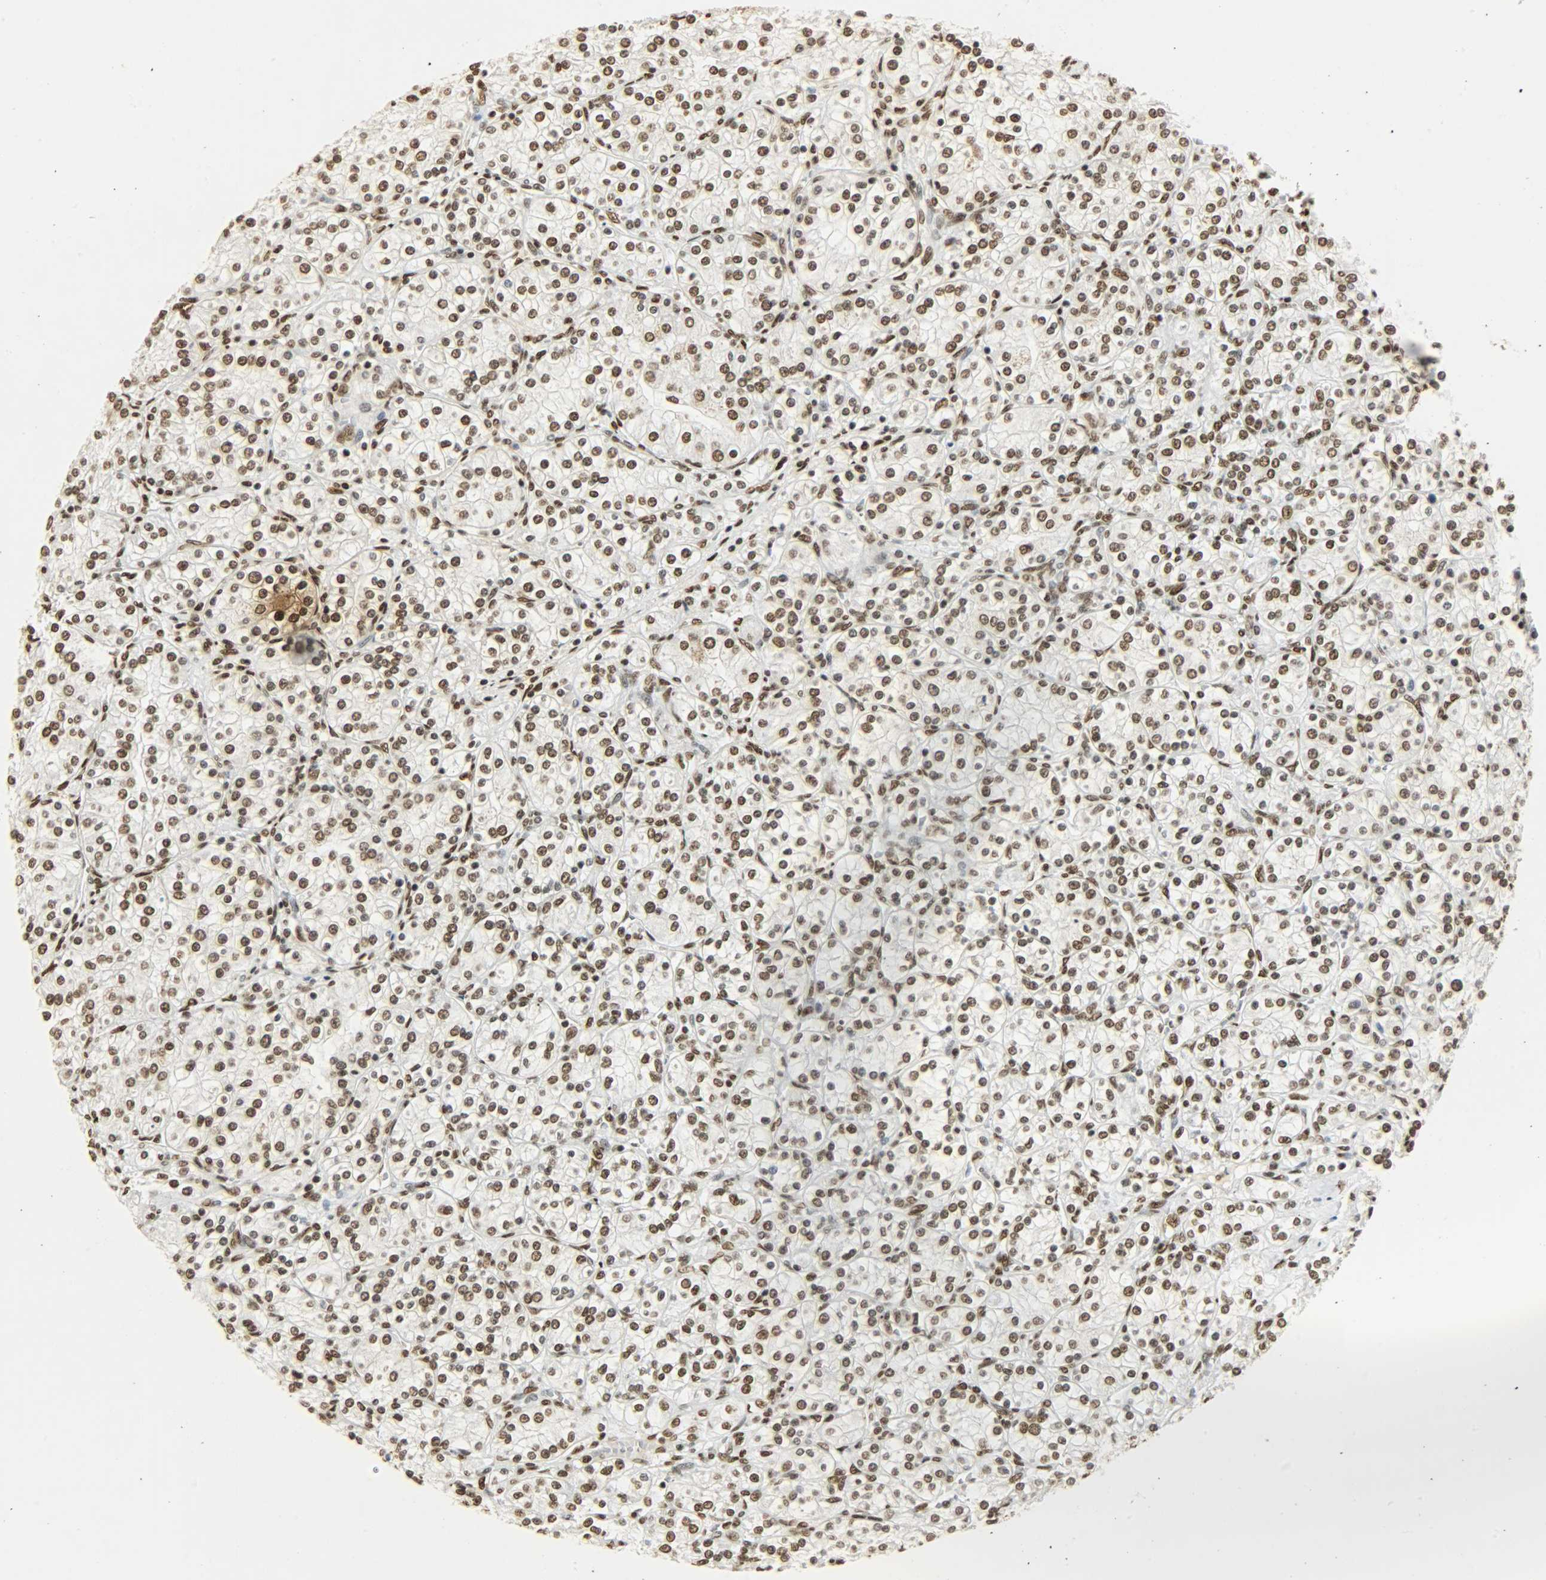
{"staining": {"intensity": "strong", "quantity": ">75%", "location": "nuclear"}, "tissue": "renal cancer", "cell_type": "Tumor cells", "image_type": "cancer", "snomed": [{"axis": "morphology", "description": "Adenocarcinoma, NOS"}, {"axis": "topography", "description": "Kidney"}], "caption": "The image demonstrates immunohistochemical staining of adenocarcinoma (renal). There is strong nuclear expression is identified in approximately >75% of tumor cells. (brown staining indicates protein expression, while blue staining denotes nuclei).", "gene": "KHDRBS1", "patient": {"sex": "male", "age": 77}}